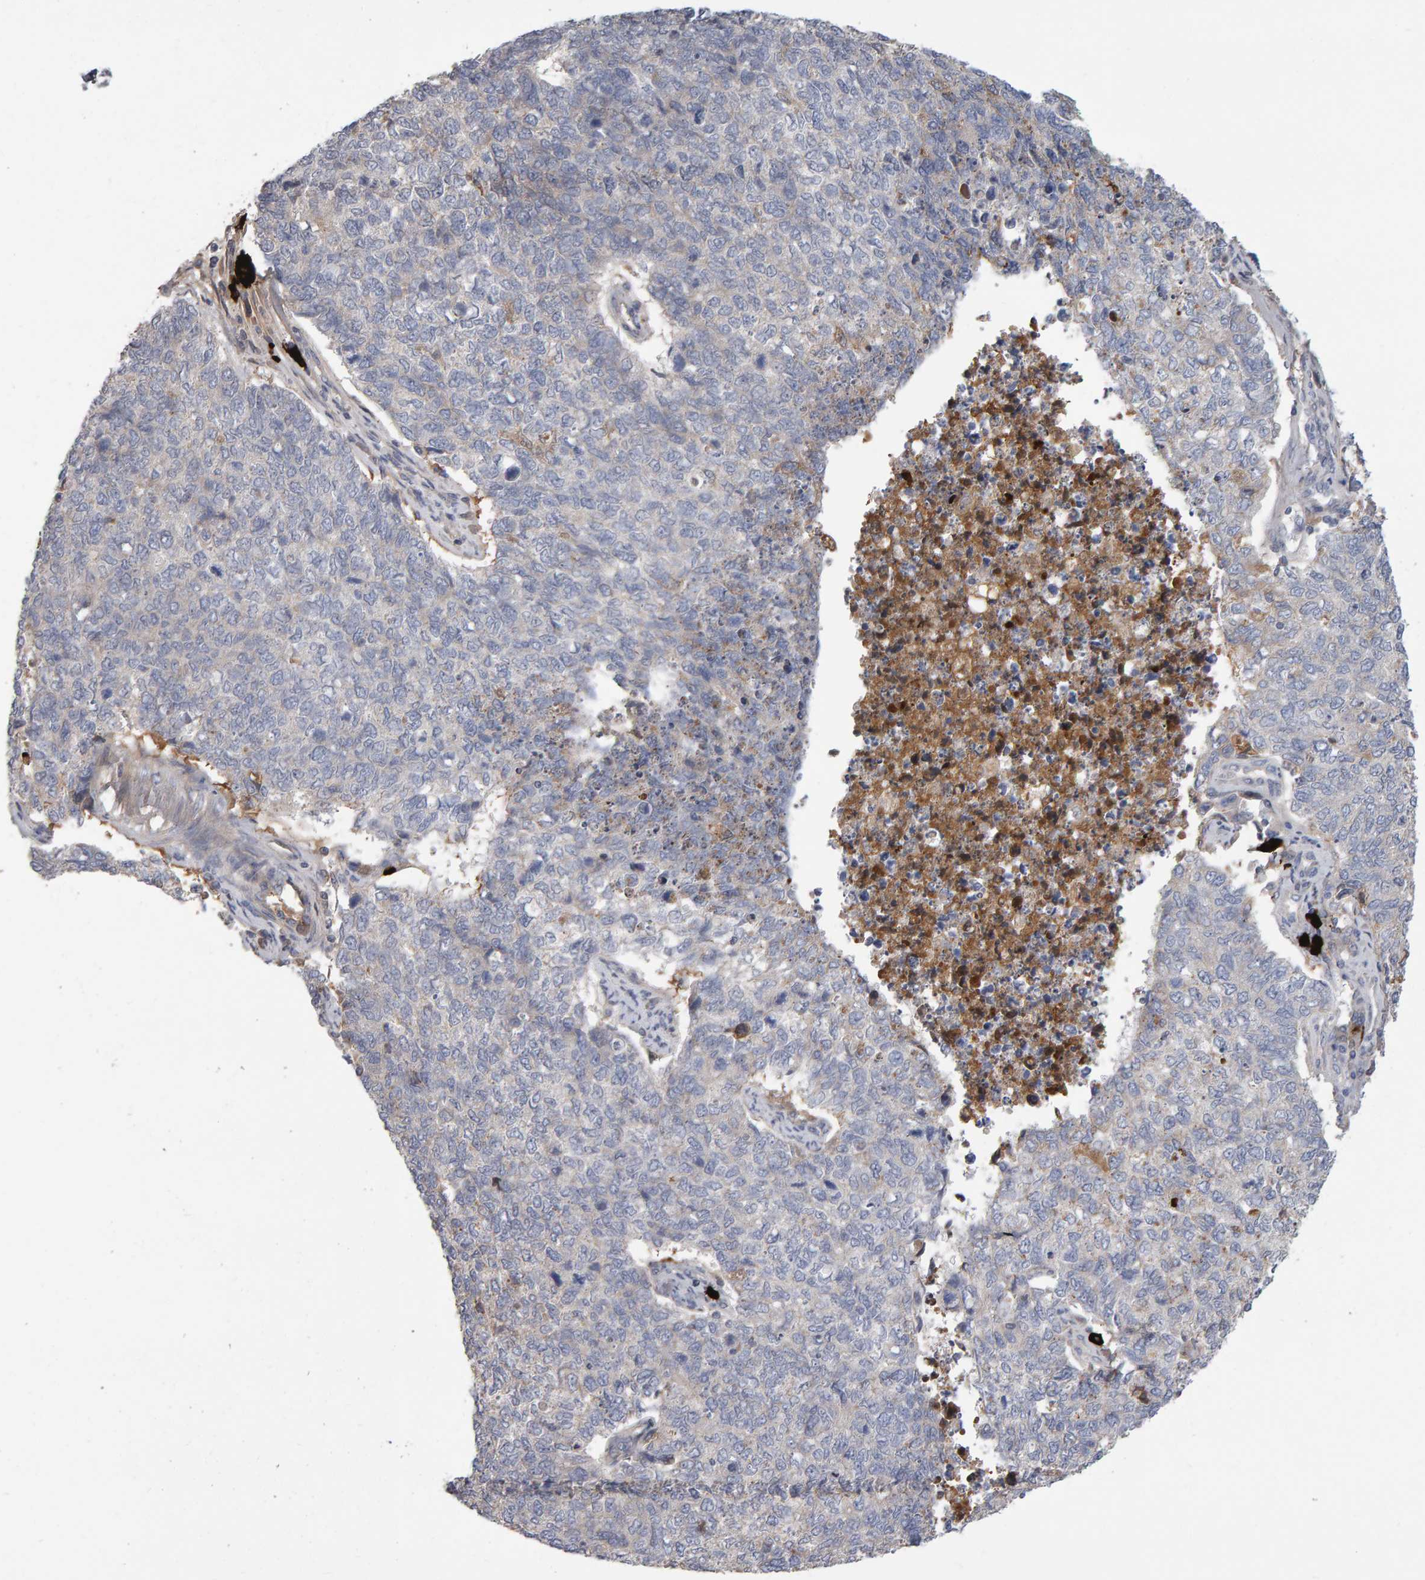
{"staining": {"intensity": "negative", "quantity": "none", "location": "none"}, "tissue": "cervical cancer", "cell_type": "Tumor cells", "image_type": "cancer", "snomed": [{"axis": "morphology", "description": "Squamous cell carcinoma, NOS"}, {"axis": "topography", "description": "Cervix"}], "caption": "DAB (3,3'-diaminobenzidine) immunohistochemical staining of human squamous cell carcinoma (cervical) exhibits no significant positivity in tumor cells.", "gene": "PGS1", "patient": {"sex": "female", "age": 63}}